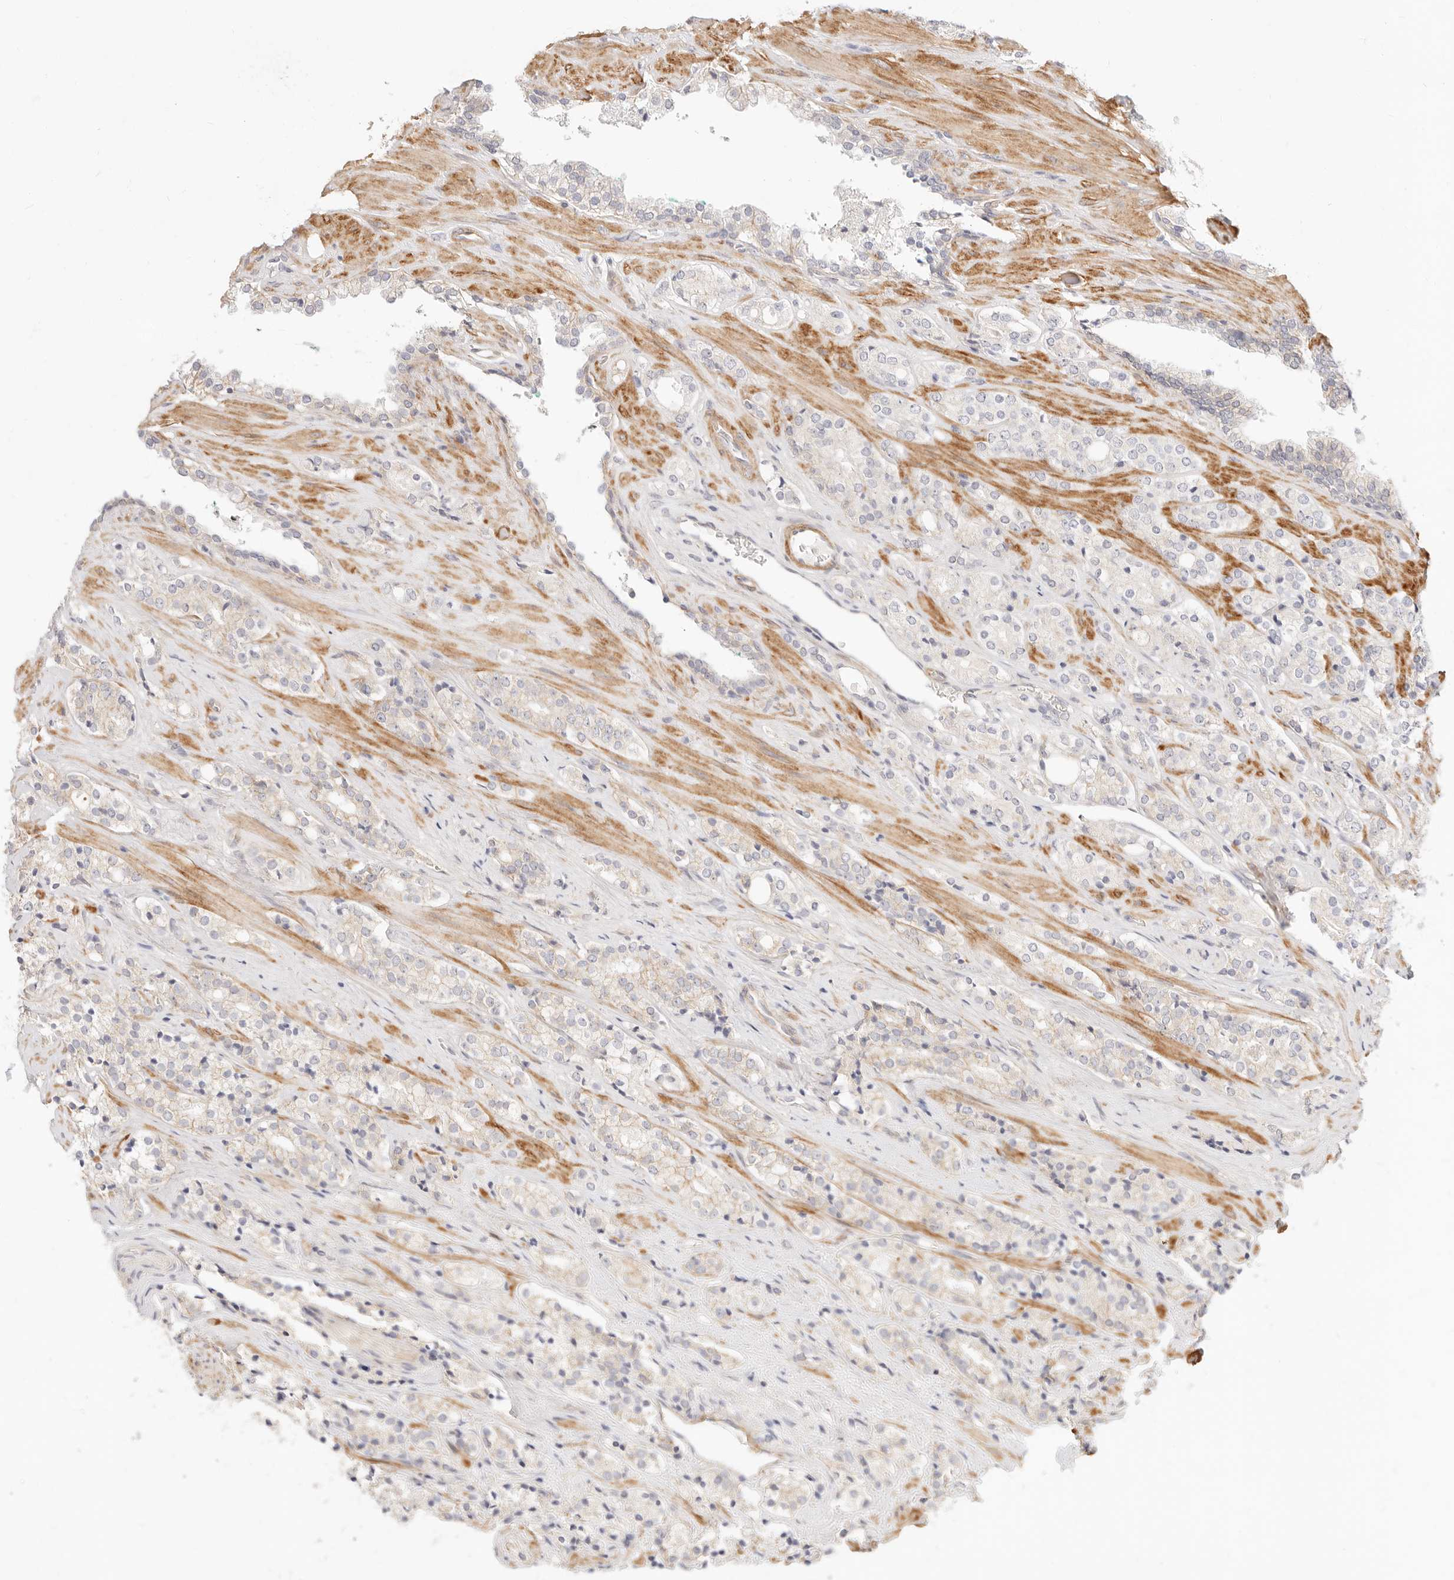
{"staining": {"intensity": "negative", "quantity": "none", "location": "none"}, "tissue": "prostate cancer", "cell_type": "Tumor cells", "image_type": "cancer", "snomed": [{"axis": "morphology", "description": "Adenocarcinoma, High grade"}, {"axis": "topography", "description": "Prostate"}], "caption": "IHC micrograph of high-grade adenocarcinoma (prostate) stained for a protein (brown), which demonstrates no staining in tumor cells.", "gene": "UBXN10", "patient": {"sex": "male", "age": 71}}